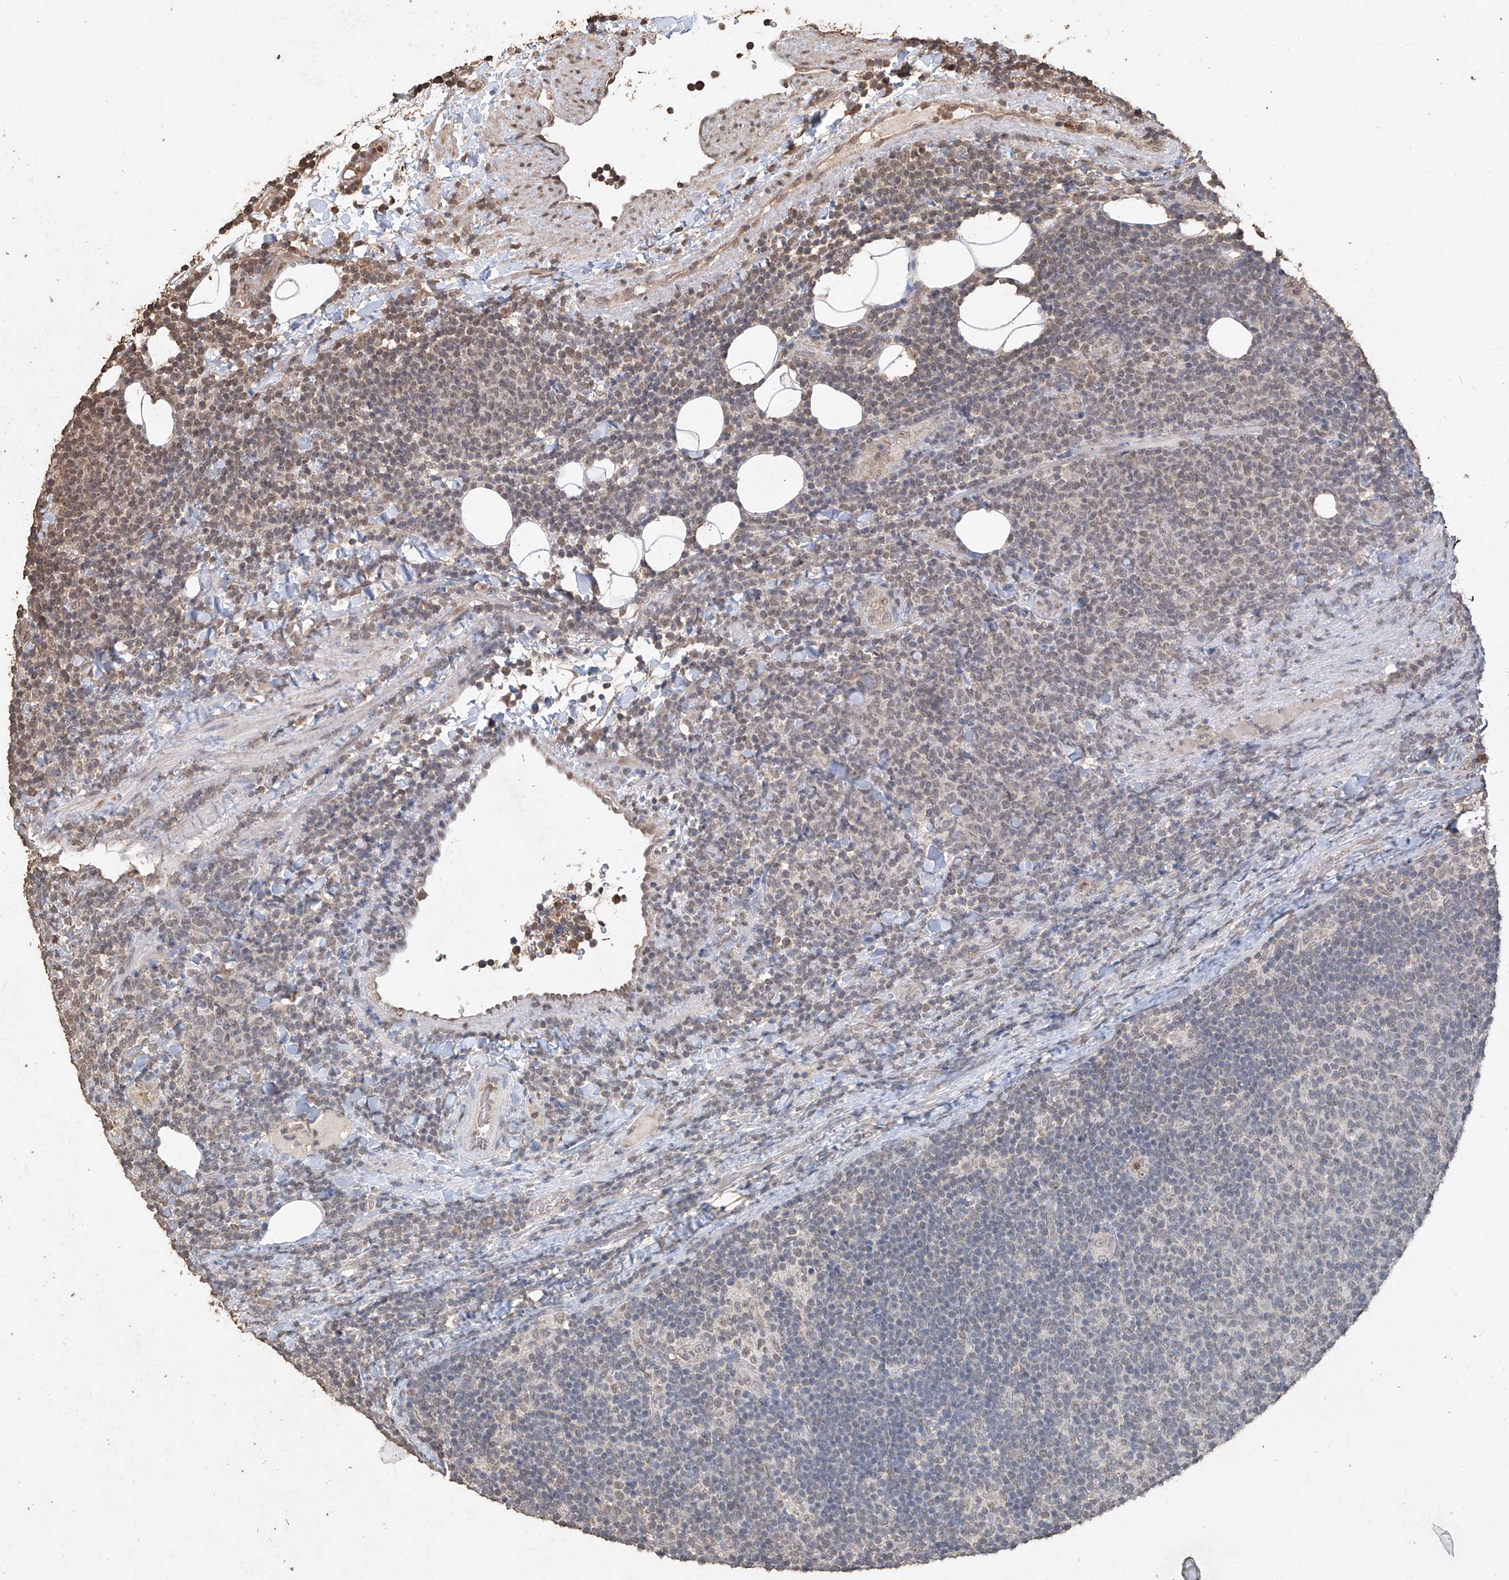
{"staining": {"intensity": "weak", "quantity": "<25%", "location": "nuclear"}, "tissue": "lymphoma", "cell_type": "Tumor cells", "image_type": "cancer", "snomed": [{"axis": "morphology", "description": "Malignant lymphoma, non-Hodgkin's type, Low grade"}, {"axis": "topography", "description": "Lymph node"}], "caption": "Tumor cells are negative for protein expression in human lymphoma. (DAB immunohistochemistry with hematoxylin counter stain).", "gene": "ELOVL1", "patient": {"sex": "male", "age": 66}}